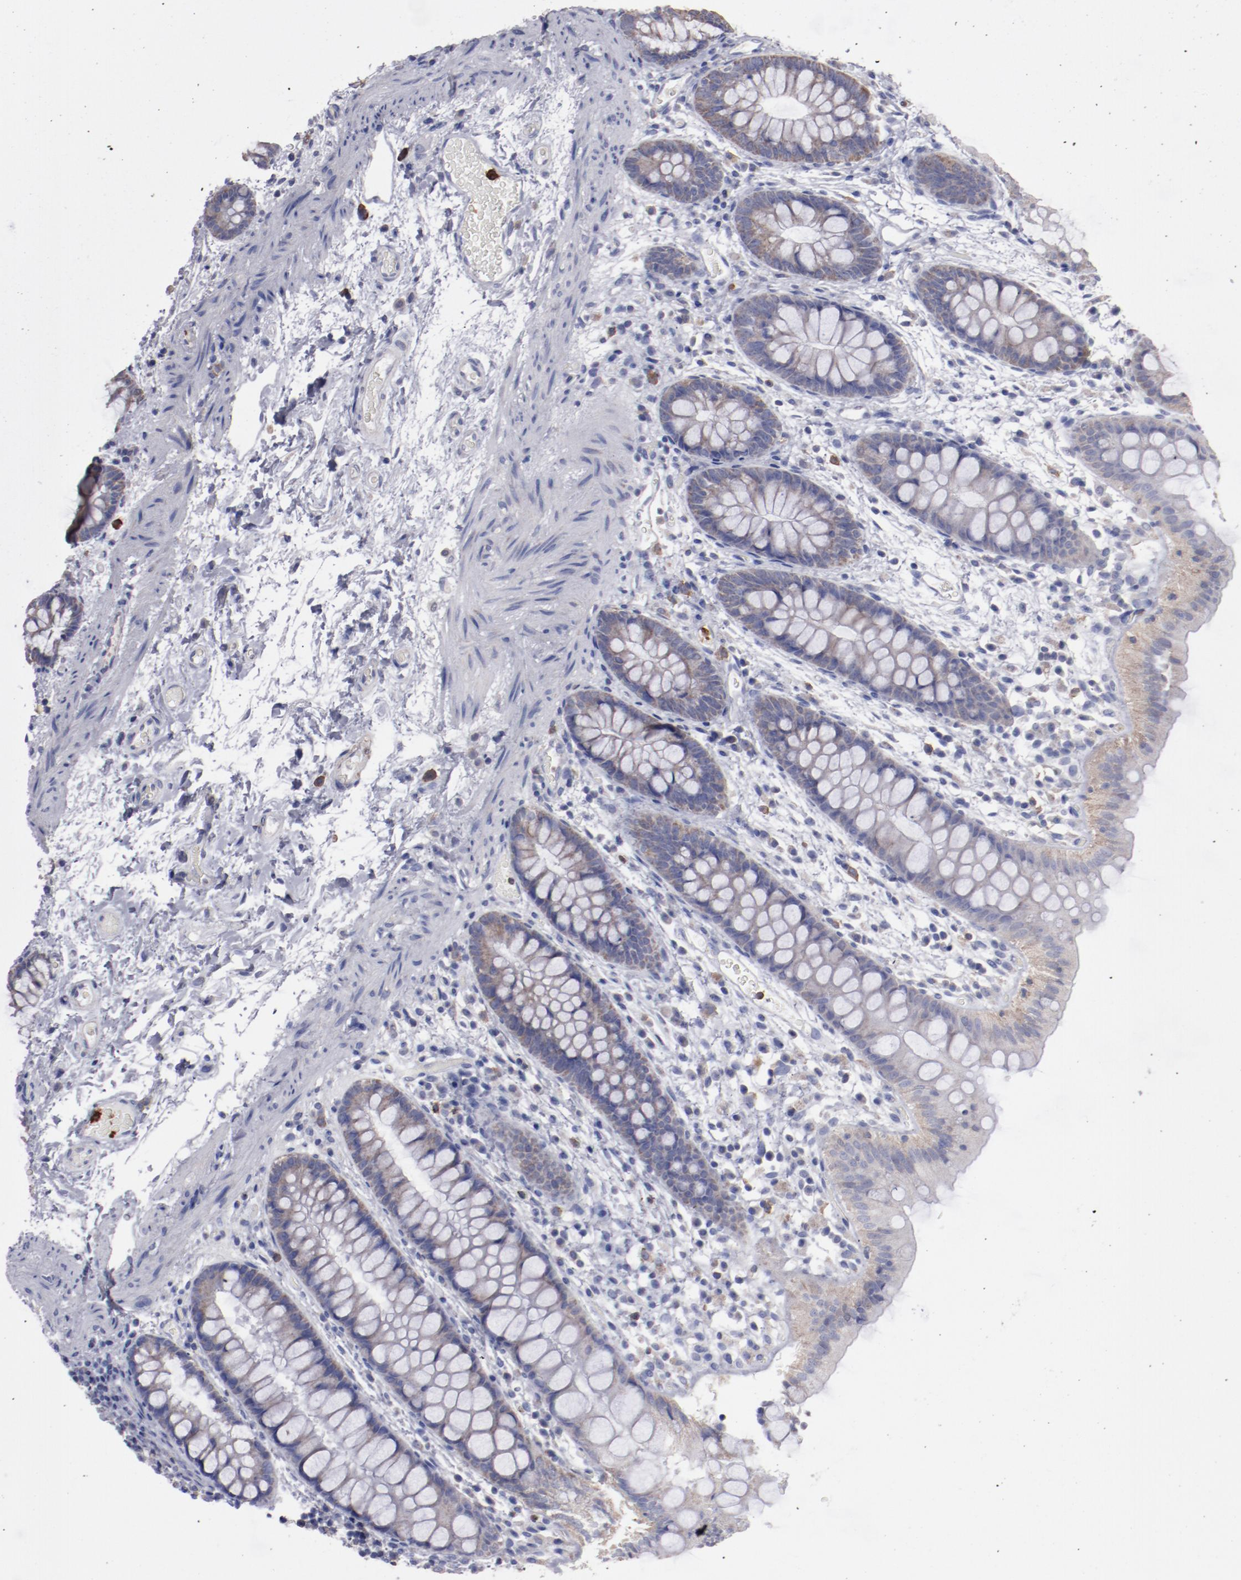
{"staining": {"intensity": "negative", "quantity": "none", "location": "none"}, "tissue": "colon", "cell_type": "Endothelial cells", "image_type": "normal", "snomed": [{"axis": "morphology", "description": "Normal tissue, NOS"}, {"axis": "topography", "description": "Smooth muscle"}, {"axis": "topography", "description": "Colon"}], "caption": "Immunohistochemistry (IHC) of normal human colon displays no positivity in endothelial cells.", "gene": "FGR", "patient": {"sex": "male", "age": 67}}